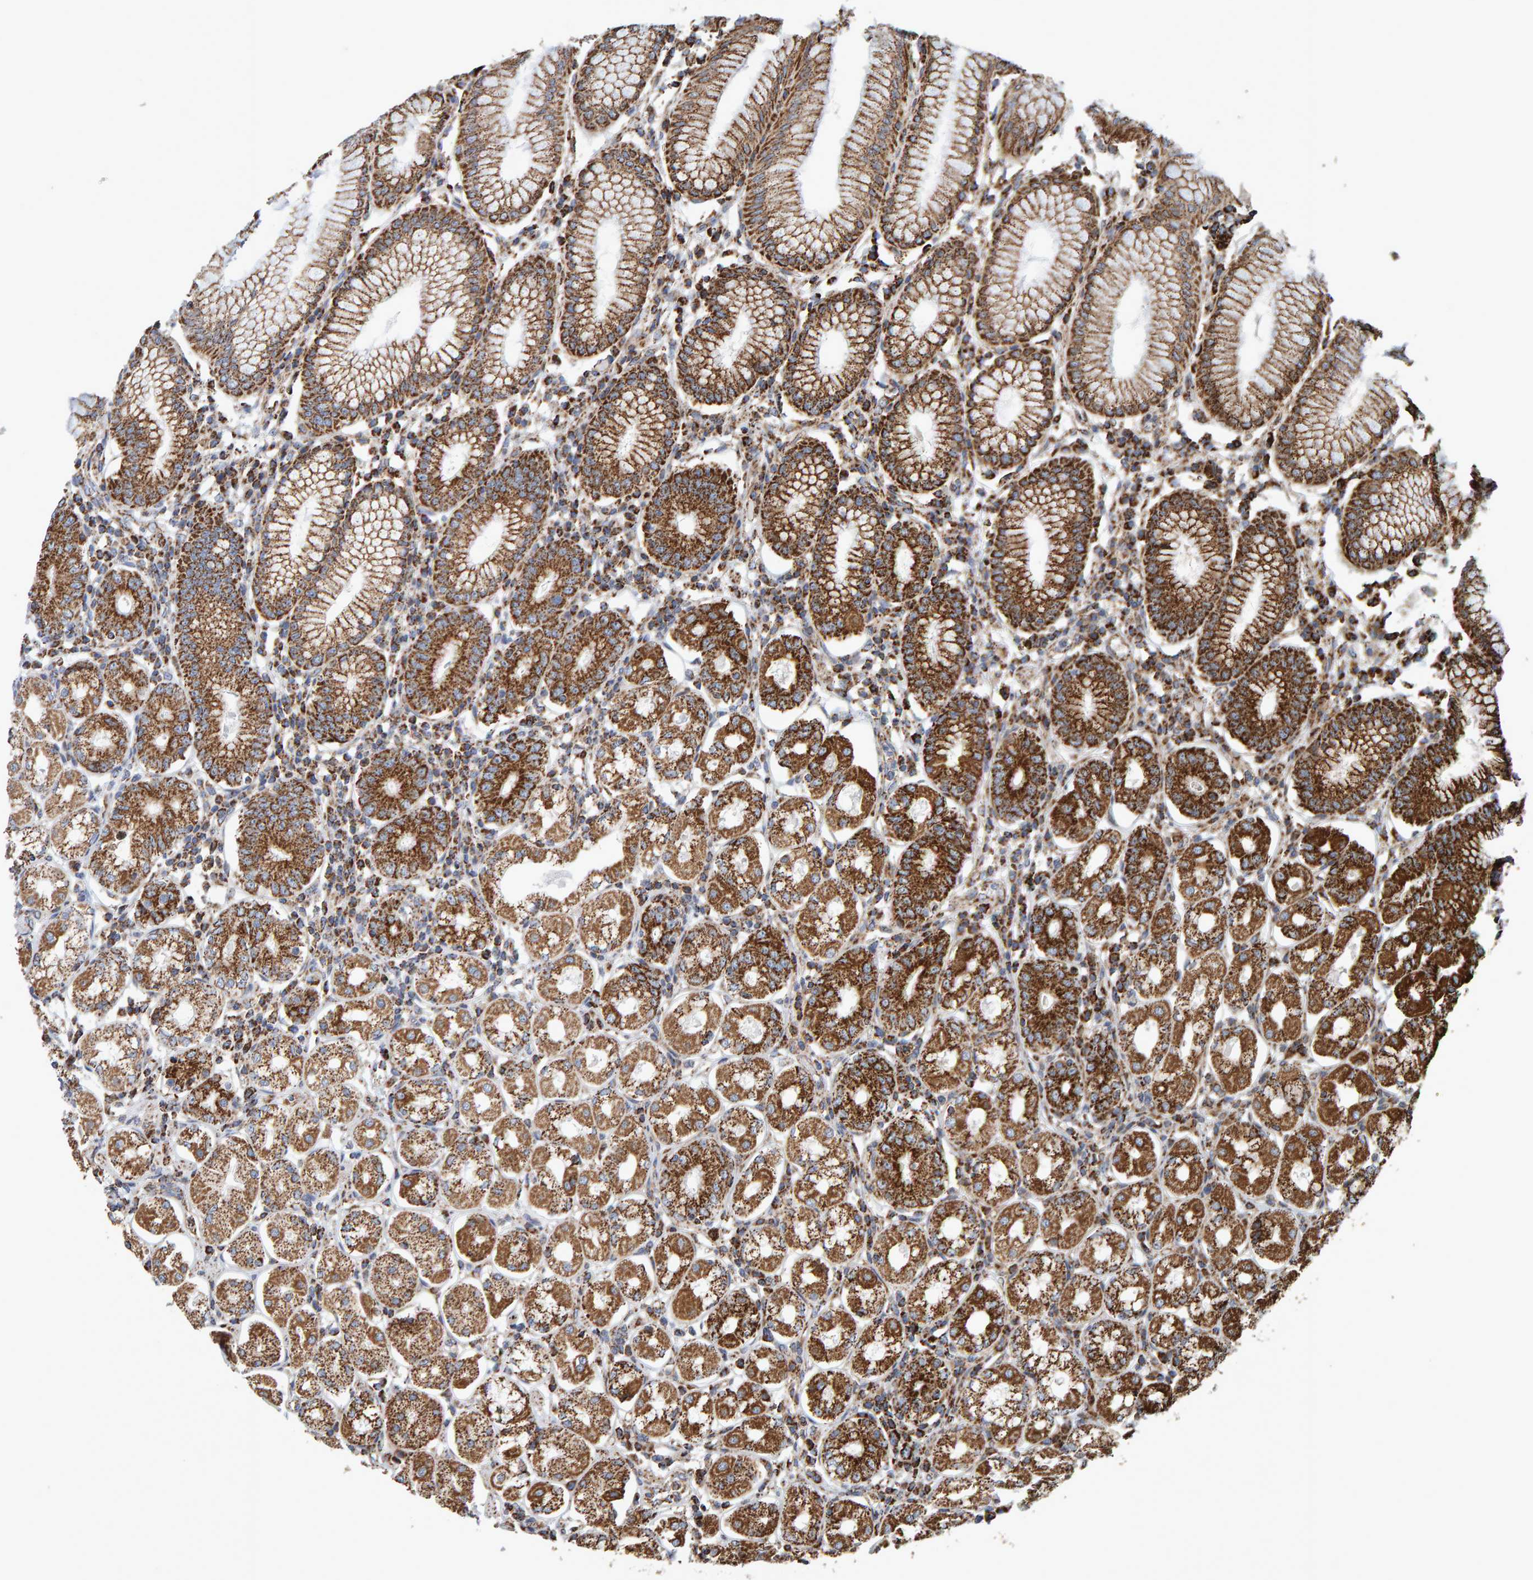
{"staining": {"intensity": "moderate", "quantity": ">75%", "location": "cytoplasmic/membranous"}, "tissue": "stomach", "cell_type": "Glandular cells", "image_type": "normal", "snomed": [{"axis": "morphology", "description": "Normal tissue, NOS"}, {"axis": "topography", "description": "Stomach"}, {"axis": "topography", "description": "Stomach, lower"}], "caption": "Protein analysis of benign stomach exhibits moderate cytoplasmic/membranous expression in approximately >75% of glandular cells. The protein is stained brown, and the nuclei are stained in blue (DAB IHC with brightfield microscopy, high magnification).", "gene": "MRPL45", "patient": {"sex": "female", "age": 56}}